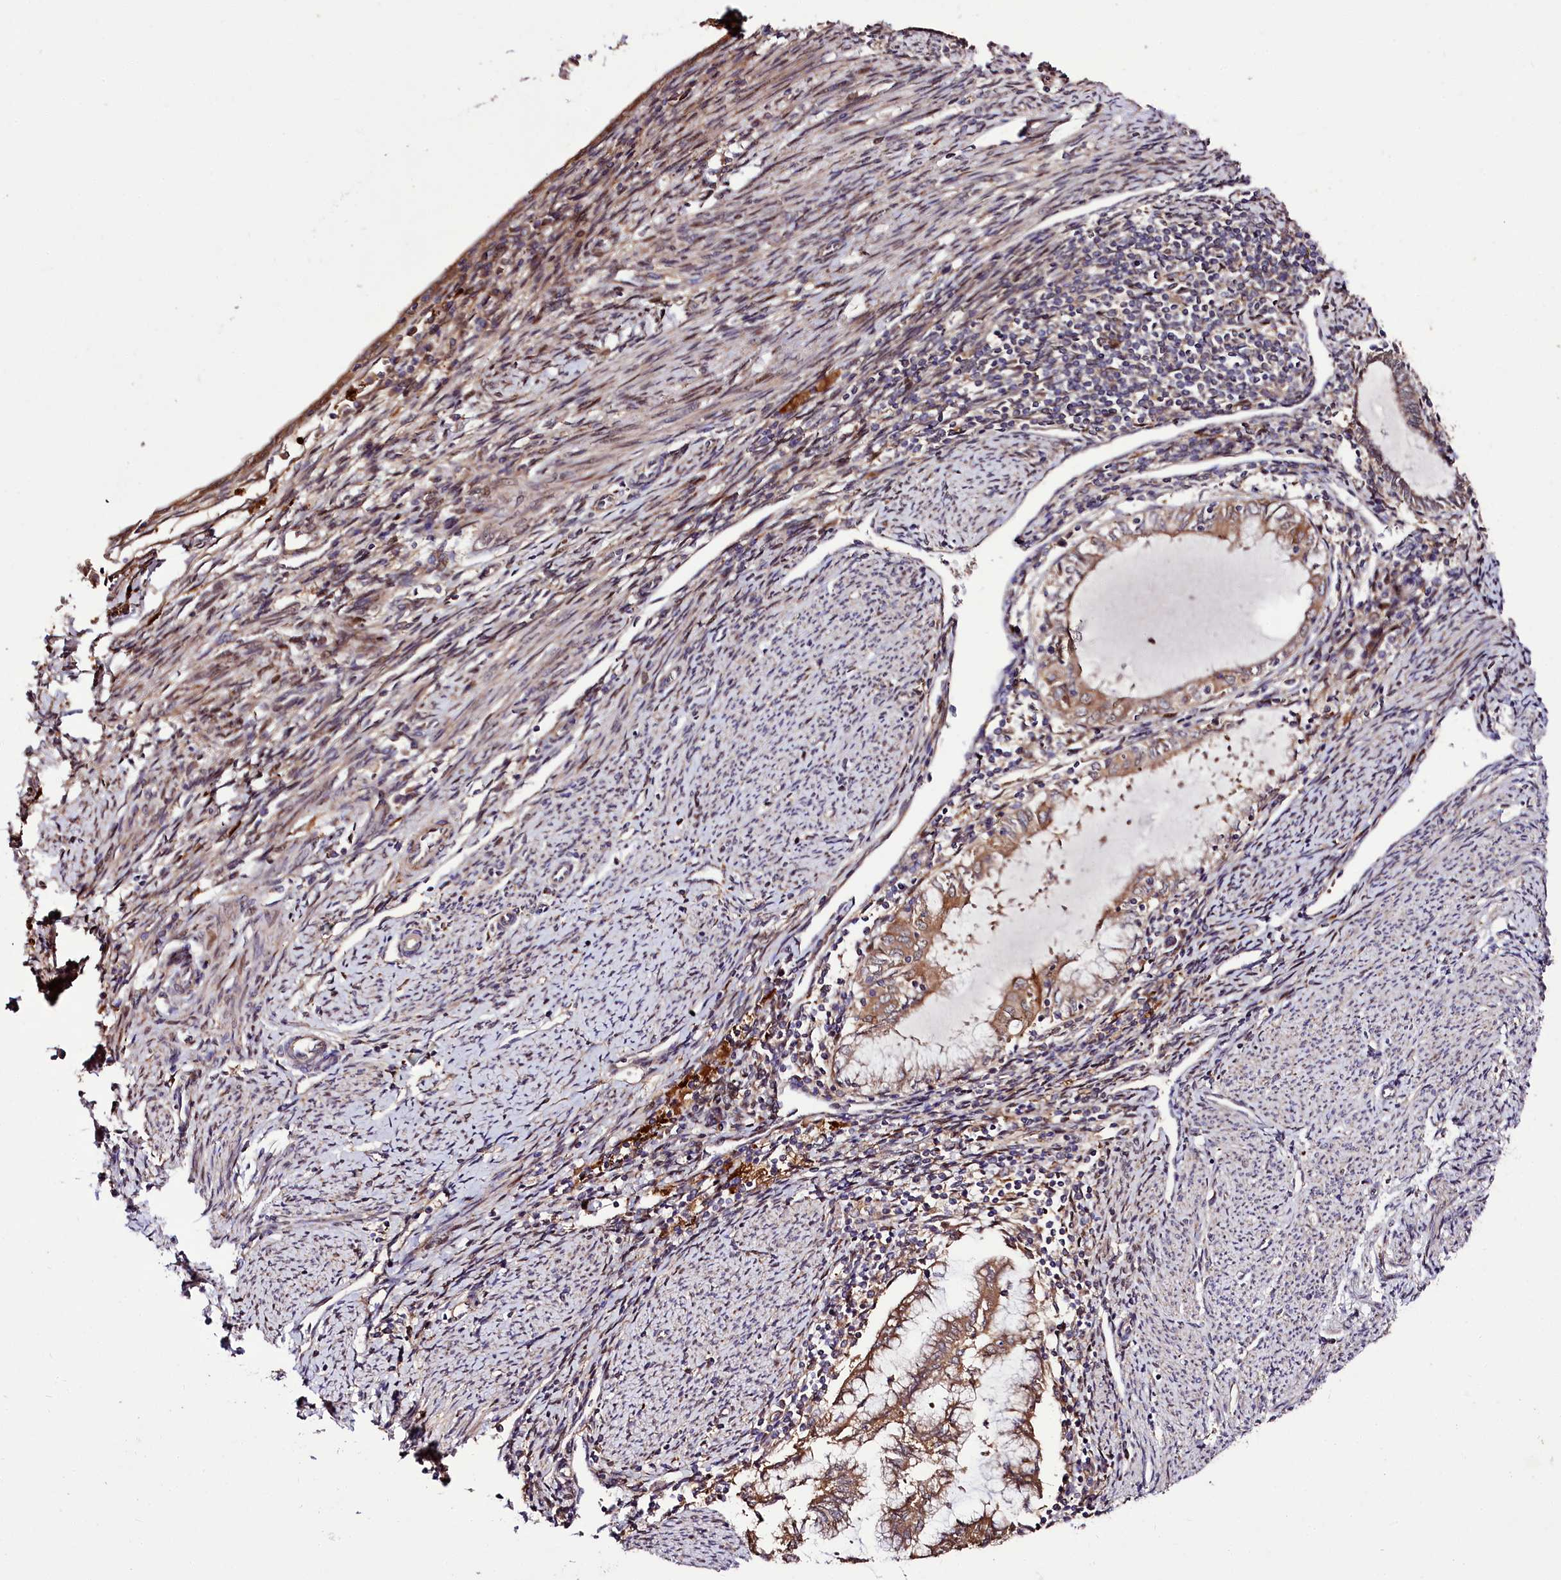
{"staining": {"intensity": "moderate", "quantity": ">75%", "location": "cytoplasmic/membranous"}, "tissue": "endometrial cancer", "cell_type": "Tumor cells", "image_type": "cancer", "snomed": [{"axis": "morphology", "description": "Adenocarcinoma, NOS"}, {"axis": "topography", "description": "Endometrium"}], "caption": "Immunohistochemical staining of endometrial cancer (adenocarcinoma) reveals medium levels of moderate cytoplasmic/membranous positivity in approximately >75% of tumor cells.", "gene": "NAA25", "patient": {"sex": "female", "age": 79}}